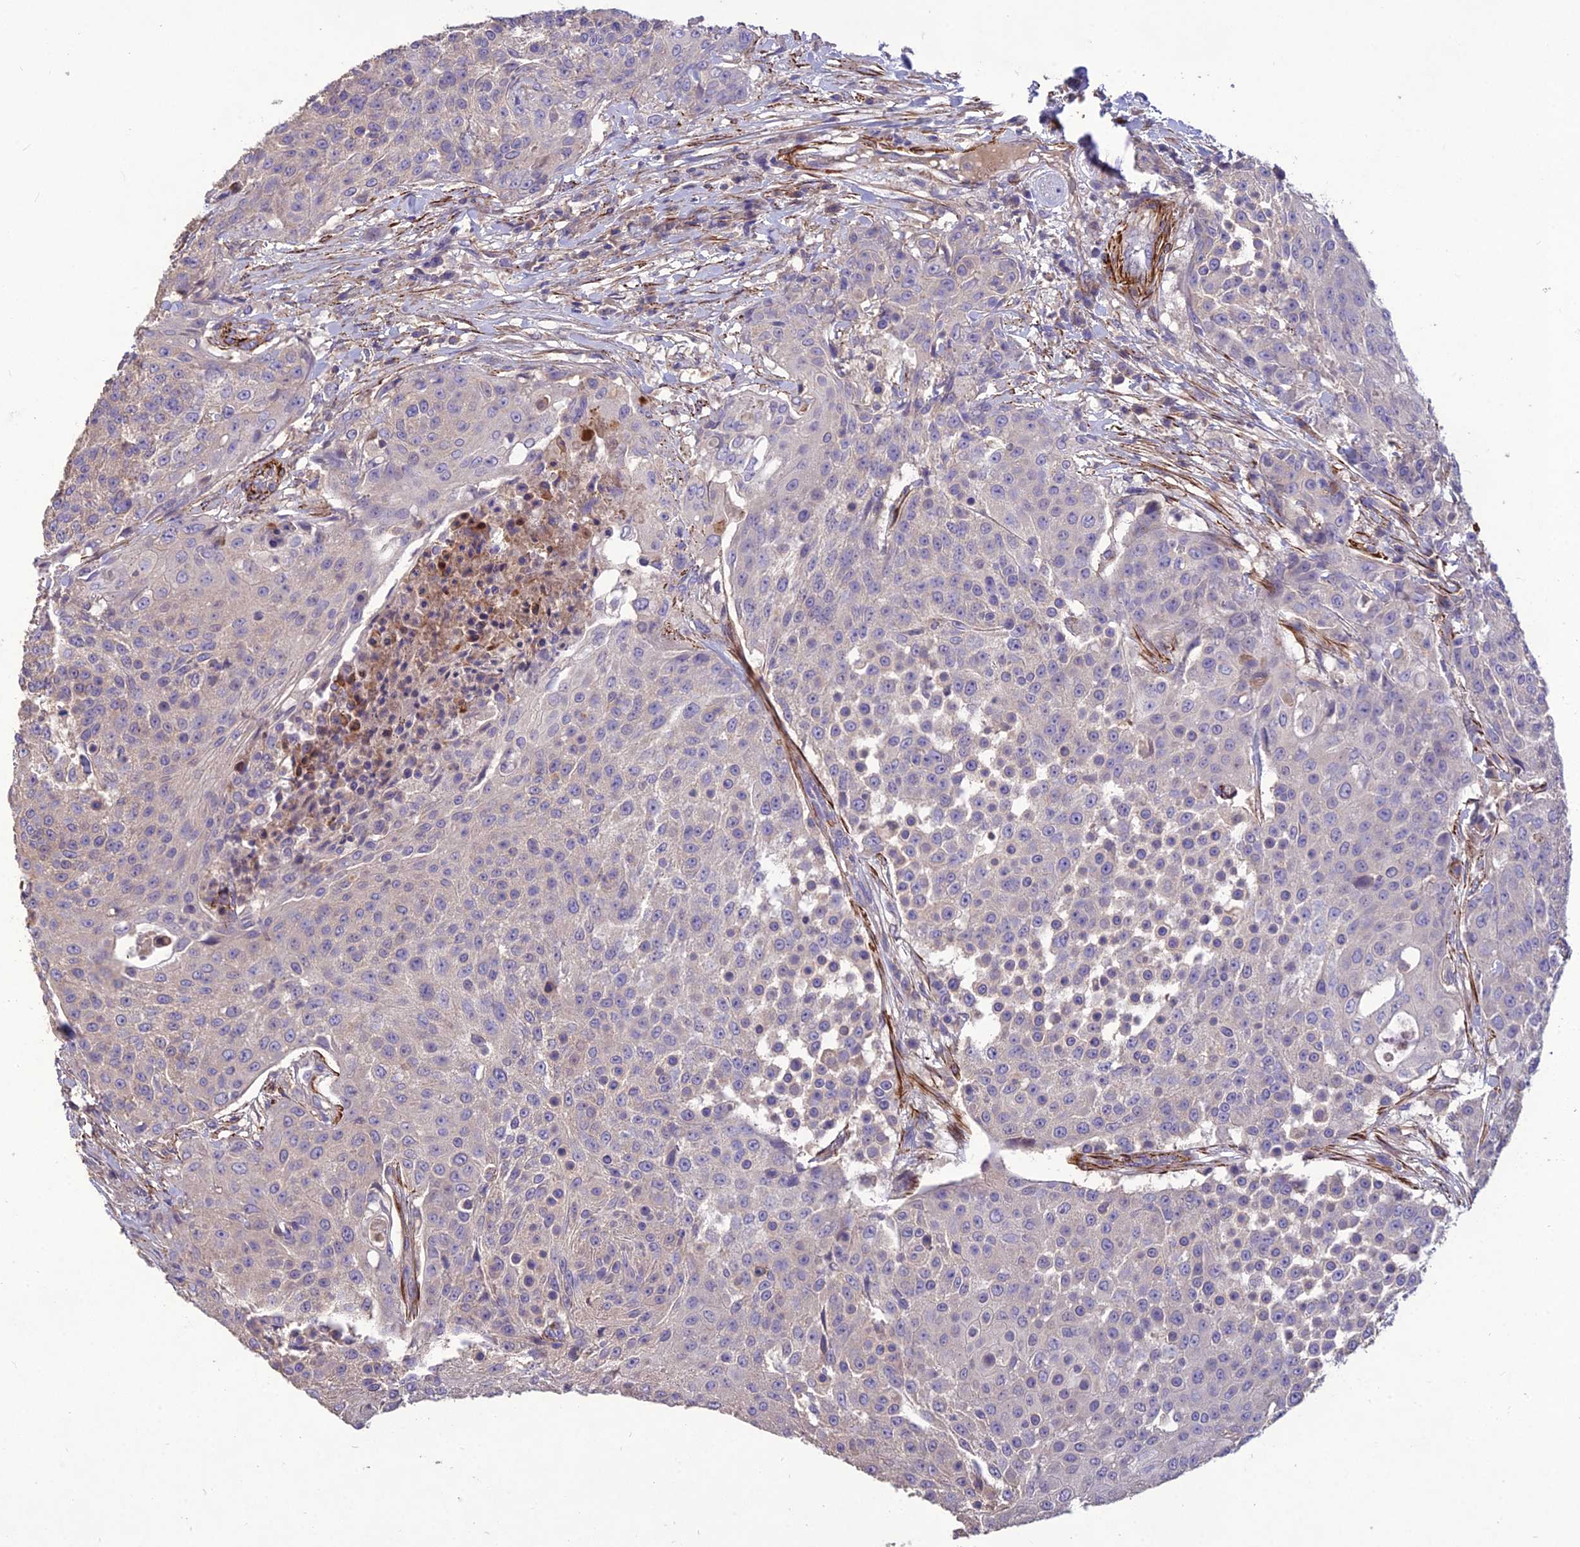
{"staining": {"intensity": "negative", "quantity": "none", "location": "none"}, "tissue": "urothelial cancer", "cell_type": "Tumor cells", "image_type": "cancer", "snomed": [{"axis": "morphology", "description": "Urothelial carcinoma, High grade"}, {"axis": "topography", "description": "Urinary bladder"}], "caption": "High magnification brightfield microscopy of urothelial cancer stained with DAB (brown) and counterstained with hematoxylin (blue): tumor cells show no significant positivity.", "gene": "CLUH", "patient": {"sex": "female", "age": 63}}